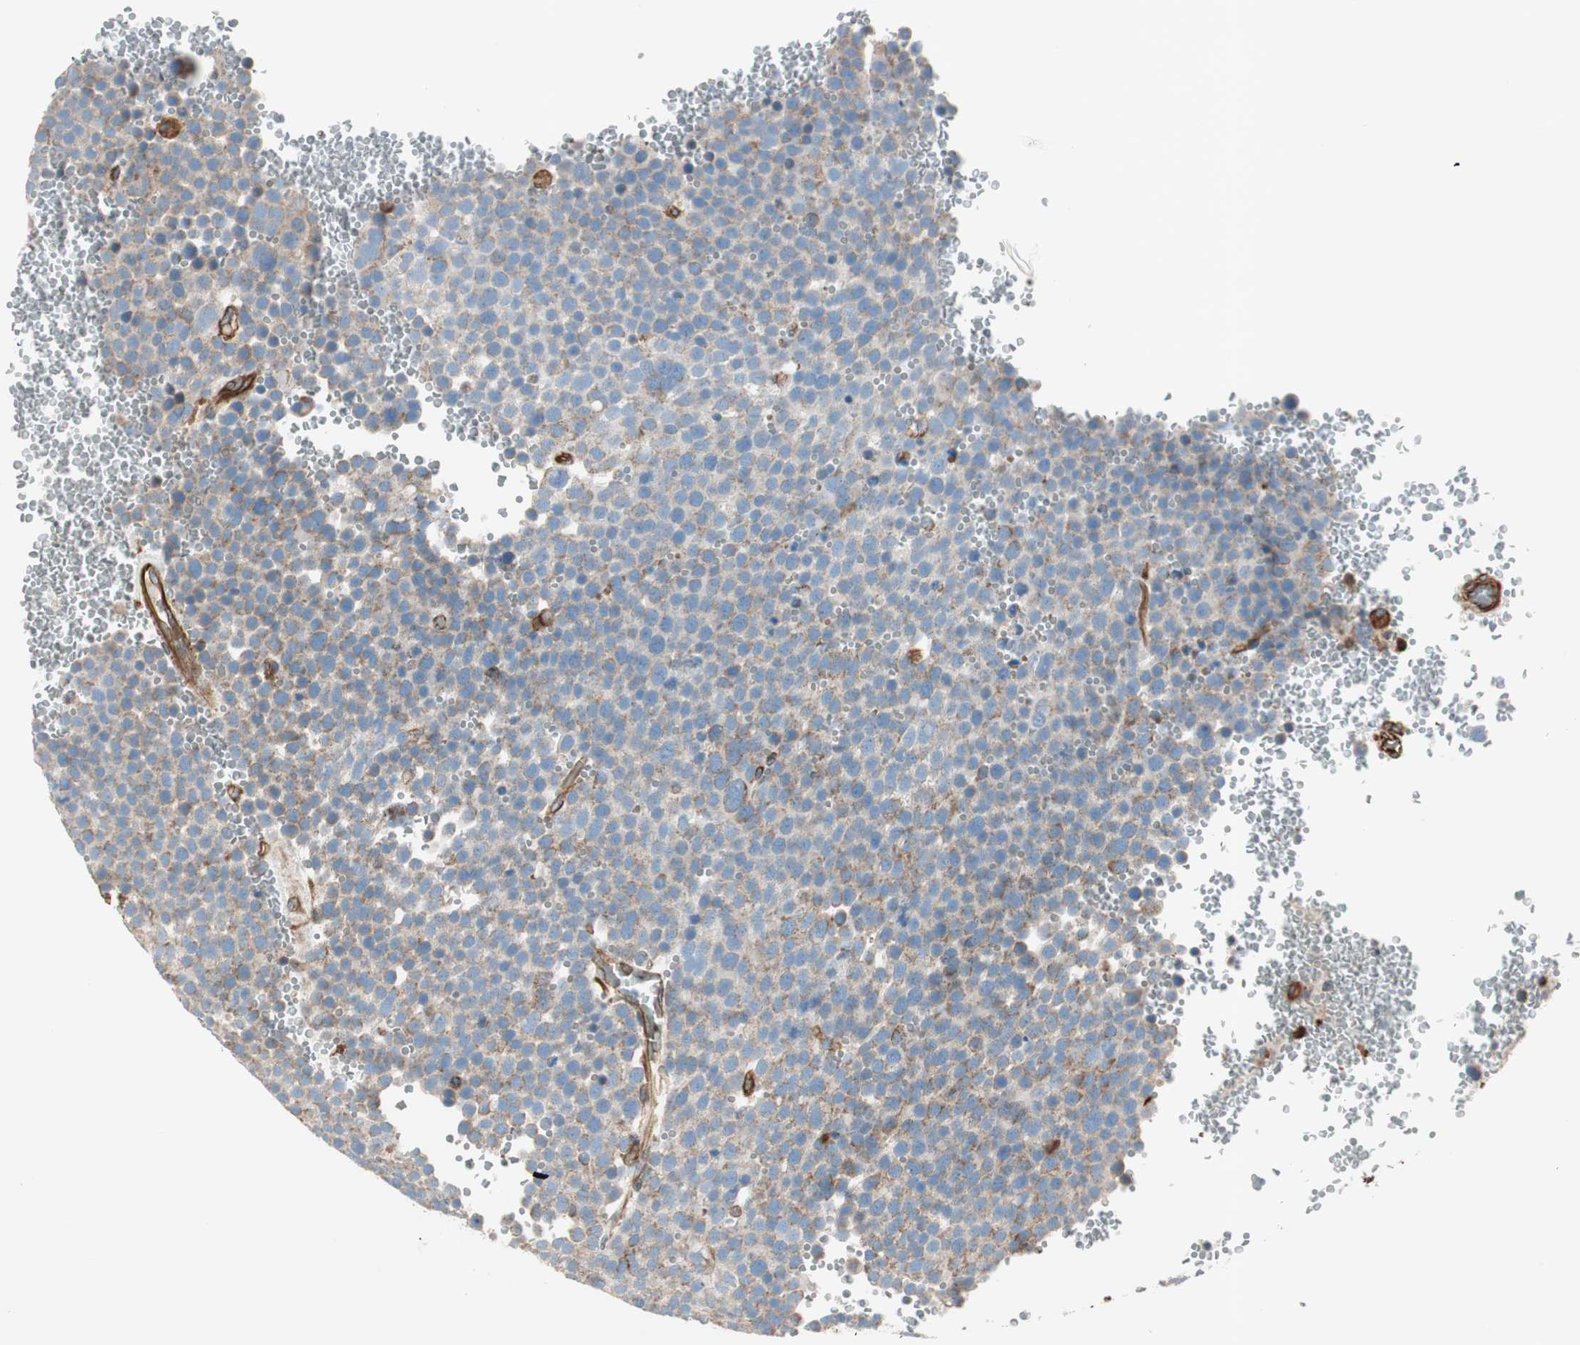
{"staining": {"intensity": "weak", "quantity": "25%-75%", "location": "cytoplasmic/membranous"}, "tissue": "testis cancer", "cell_type": "Tumor cells", "image_type": "cancer", "snomed": [{"axis": "morphology", "description": "Seminoma, NOS"}, {"axis": "topography", "description": "Testis"}], "caption": "DAB (3,3'-diaminobenzidine) immunohistochemical staining of human testis cancer demonstrates weak cytoplasmic/membranous protein staining in about 25%-75% of tumor cells. The staining was performed using DAB, with brown indicating positive protein expression. Nuclei are stained blue with hematoxylin.", "gene": "SRCIN1", "patient": {"sex": "male", "age": 71}}